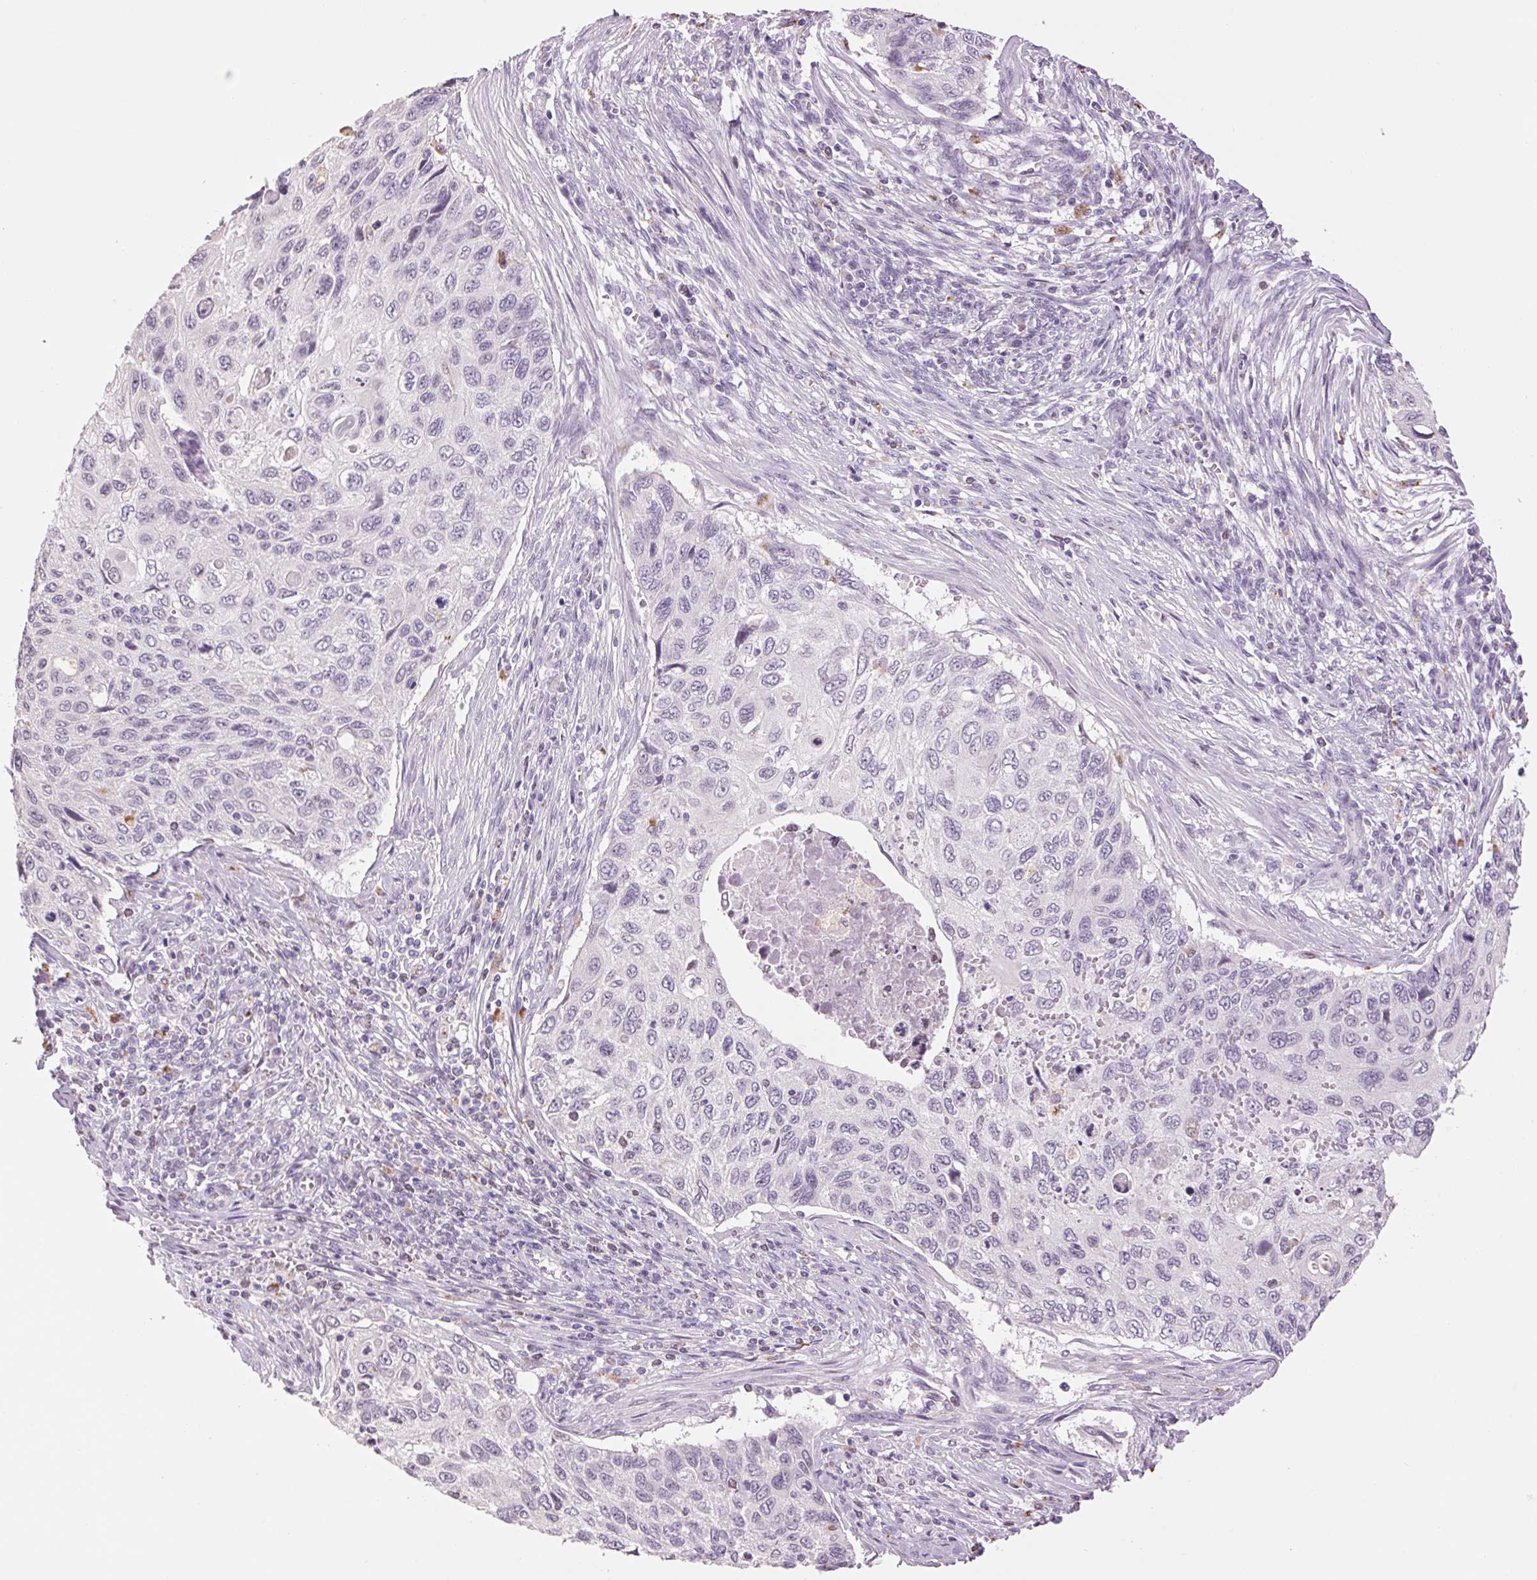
{"staining": {"intensity": "negative", "quantity": "none", "location": "none"}, "tissue": "cervical cancer", "cell_type": "Tumor cells", "image_type": "cancer", "snomed": [{"axis": "morphology", "description": "Squamous cell carcinoma, NOS"}, {"axis": "topography", "description": "Cervix"}], "caption": "Cervical squamous cell carcinoma was stained to show a protein in brown. There is no significant positivity in tumor cells.", "gene": "MPO", "patient": {"sex": "female", "age": 70}}